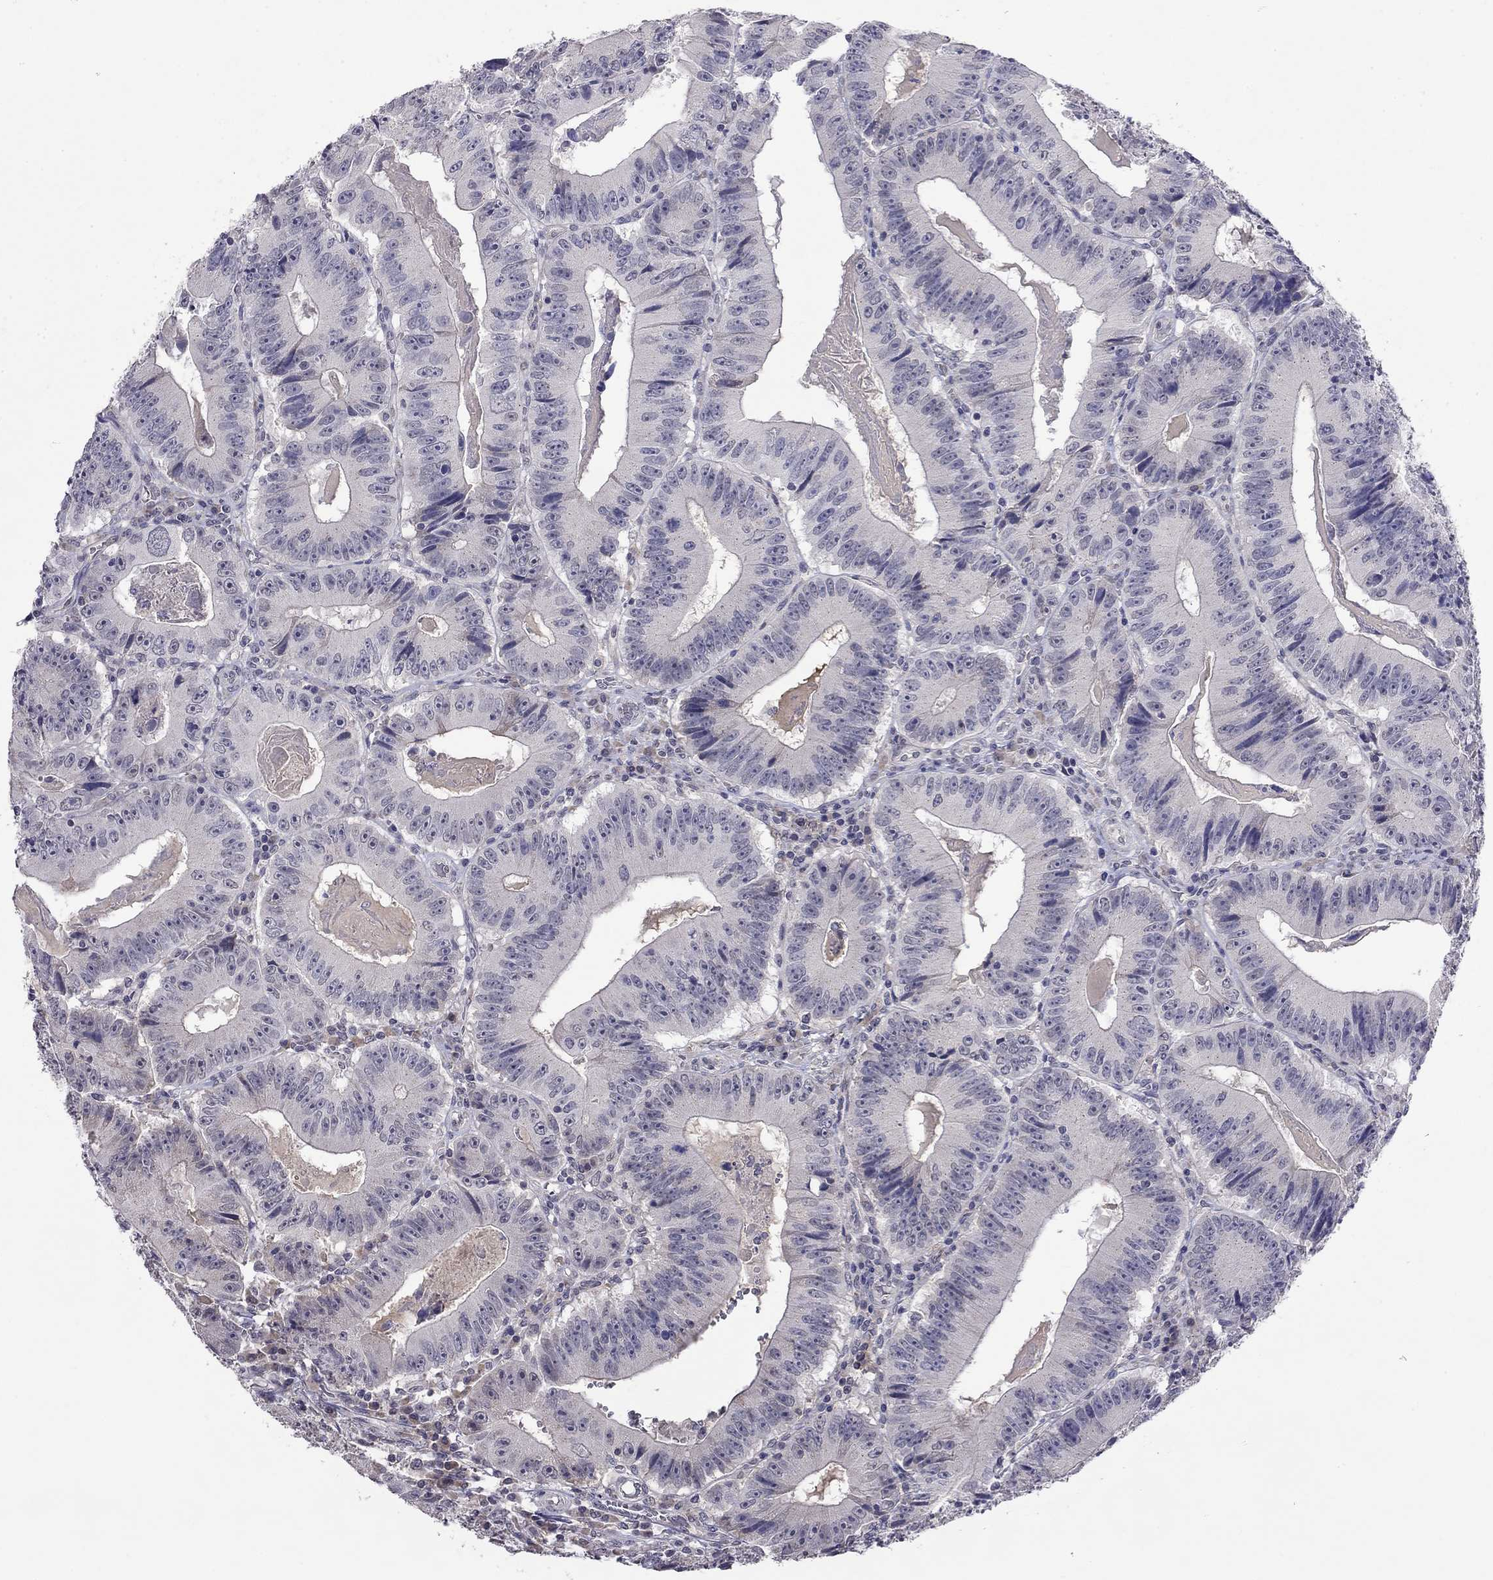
{"staining": {"intensity": "negative", "quantity": "none", "location": "none"}, "tissue": "colorectal cancer", "cell_type": "Tumor cells", "image_type": "cancer", "snomed": [{"axis": "morphology", "description": "Adenocarcinoma, NOS"}, {"axis": "topography", "description": "Colon"}], "caption": "Immunohistochemistry image of neoplastic tissue: colorectal cancer (adenocarcinoma) stained with DAB displays no significant protein staining in tumor cells. The staining was performed using DAB (3,3'-diaminobenzidine) to visualize the protein expression in brown, while the nuclei were stained in blue with hematoxylin (Magnification: 20x).", "gene": "WNK3", "patient": {"sex": "female", "age": 86}}